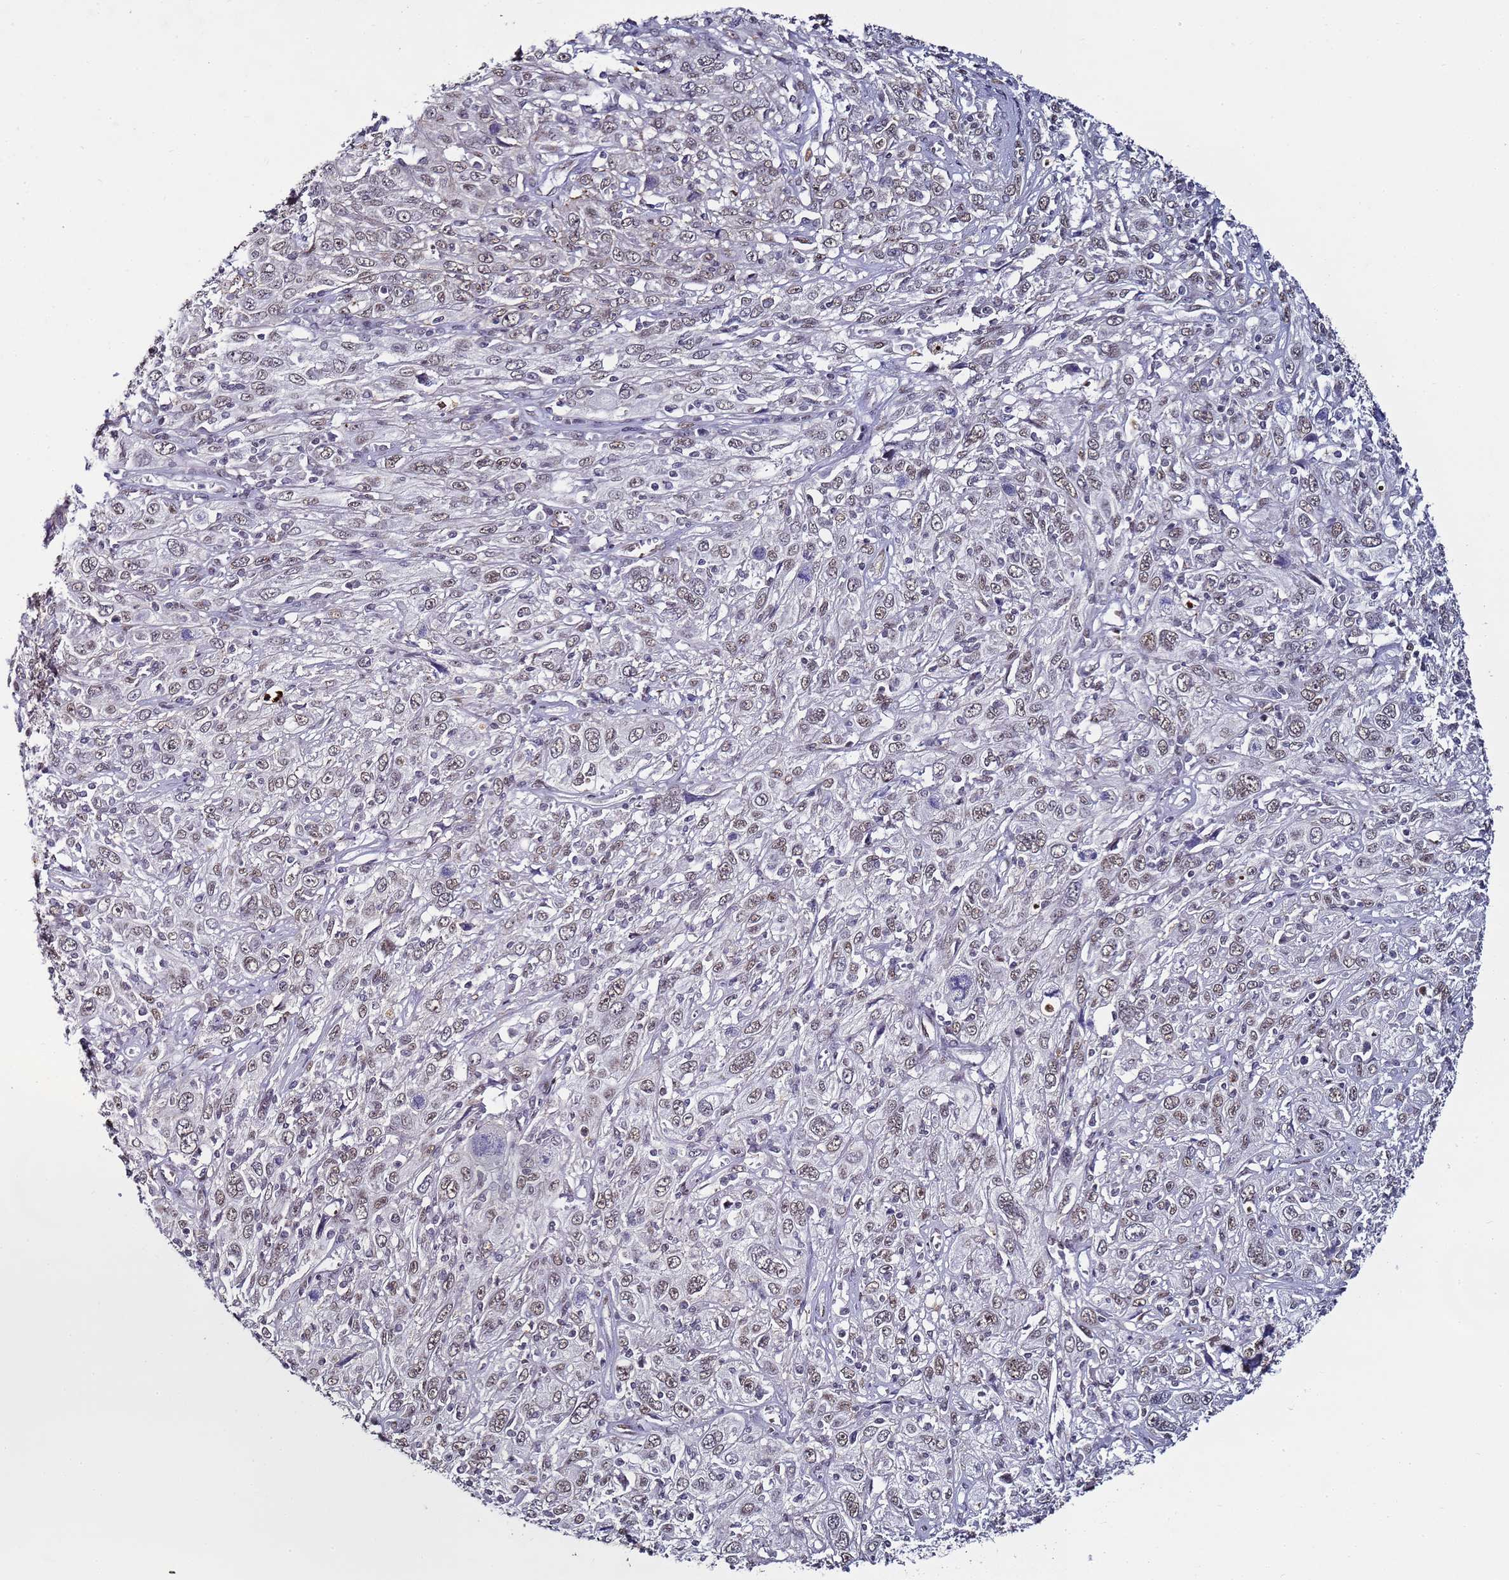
{"staining": {"intensity": "weak", "quantity": "25%-75%", "location": "nuclear"}, "tissue": "cervical cancer", "cell_type": "Tumor cells", "image_type": "cancer", "snomed": [{"axis": "morphology", "description": "Squamous cell carcinoma, NOS"}, {"axis": "topography", "description": "Cervix"}], "caption": "Tumor cells display low levels of weak nuclear positivity in about 25%-75% of cells in cervical cancer. The protein is stained brown, and the nuclei are stained in blue (DAB IHC with brightfield microscopy, high magnification).", "gene": "PSMA7", "patient": {"sex": "female", "age": 46}}